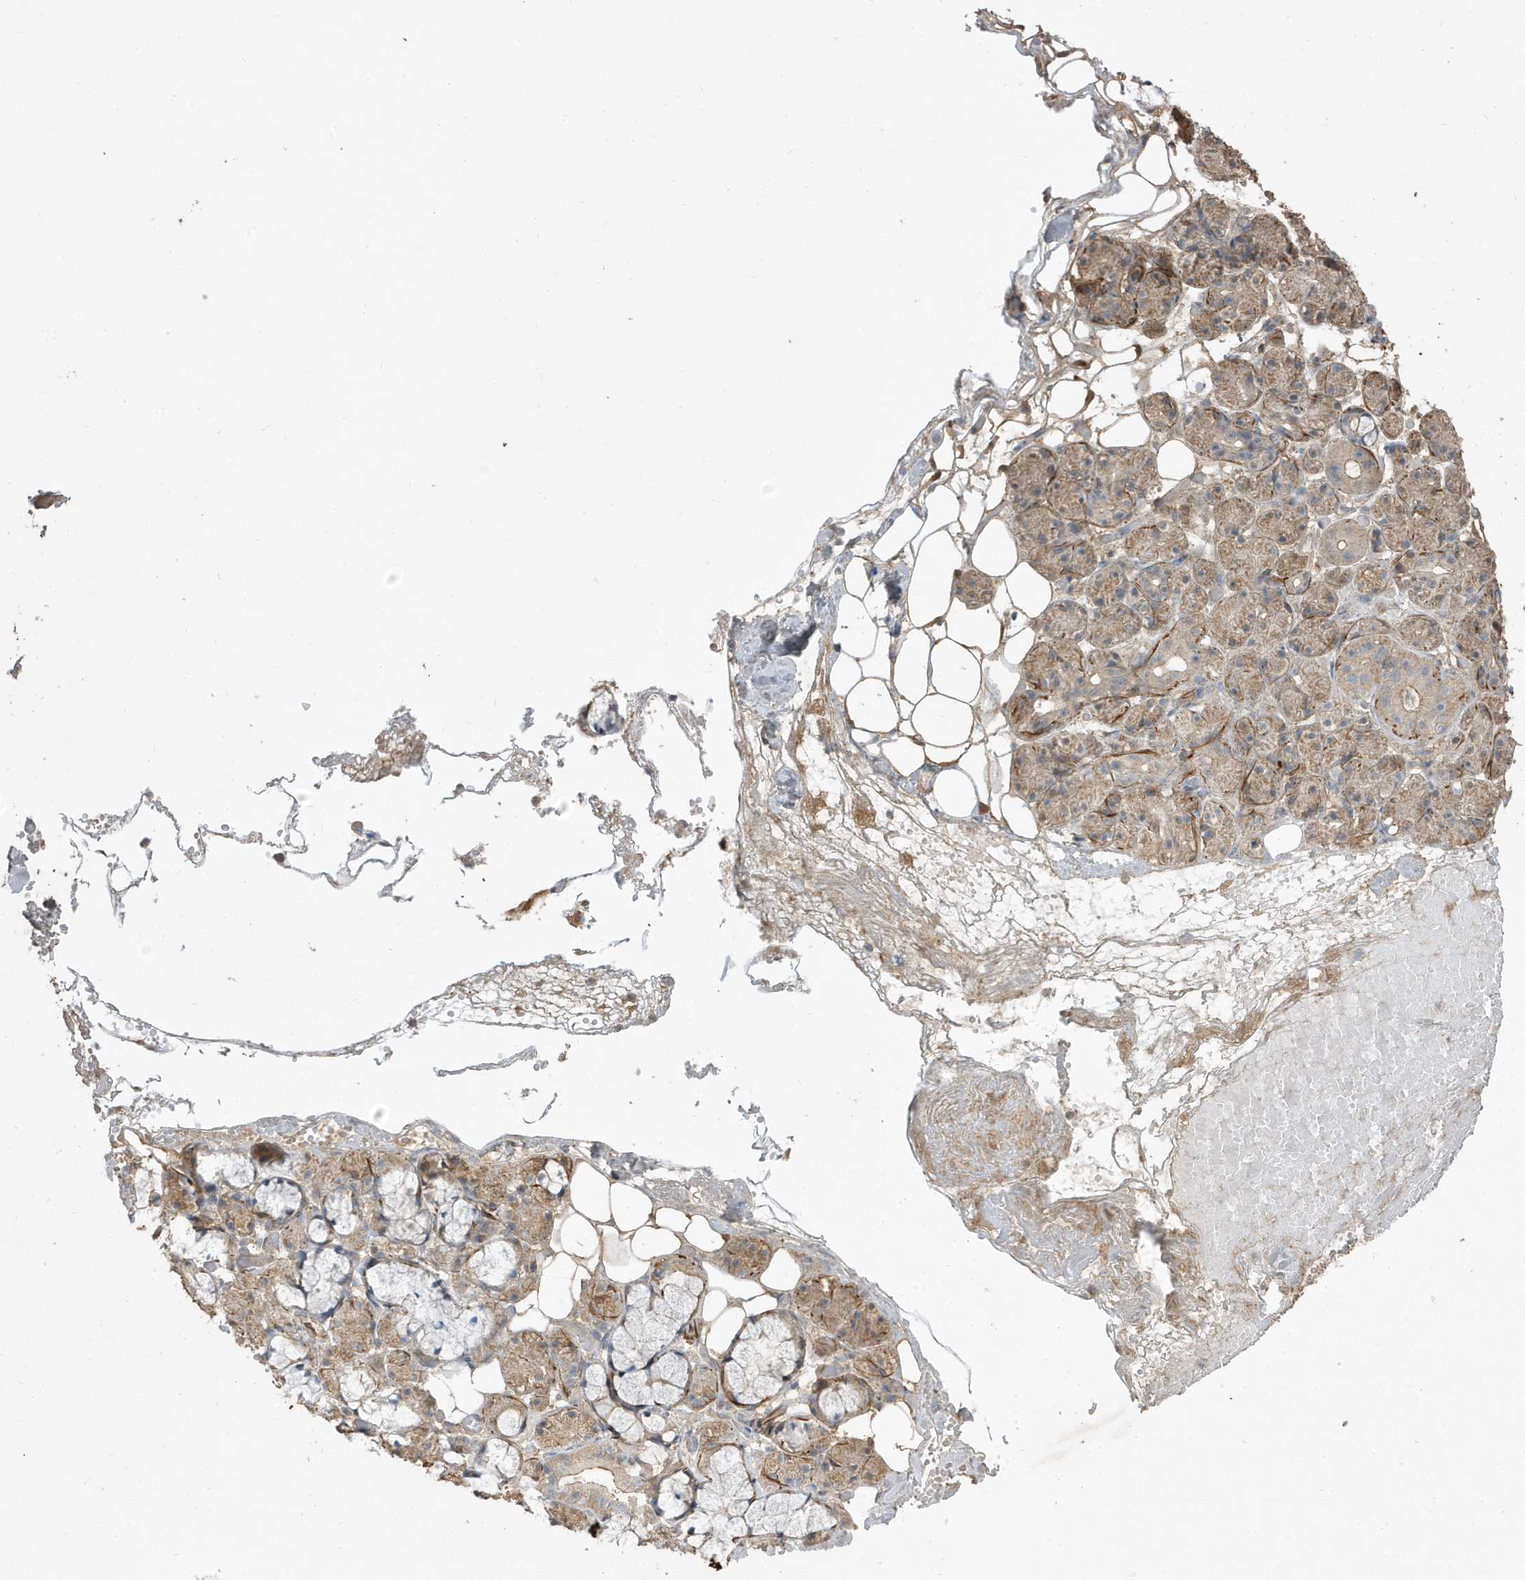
{"staining": {"intensity": "weak", "quantity": "25%-75%", "location": "cytoplasmic/membranous"}, "tissue": "salivary gland", "cell_type": "Glandular cells", "image_type": "normal", "snomed": [{"axis": "morphology", "description": "Normal tissue, NOS"}, {"axis": "topography", "description": "Salivary gland"}], "caption": "Immunohistochemical staining of benign salivary gland demonstrates weak cytoplasmic/membranous protein staining in approximately 25%-75% of glandular cells. (DAB (3,3'-diaminobenzidine) IHC, brown staining for protein, blue staining for nuclei).", "gene": "PRRT3", "patient": {"sex": "male", "age": 63}}